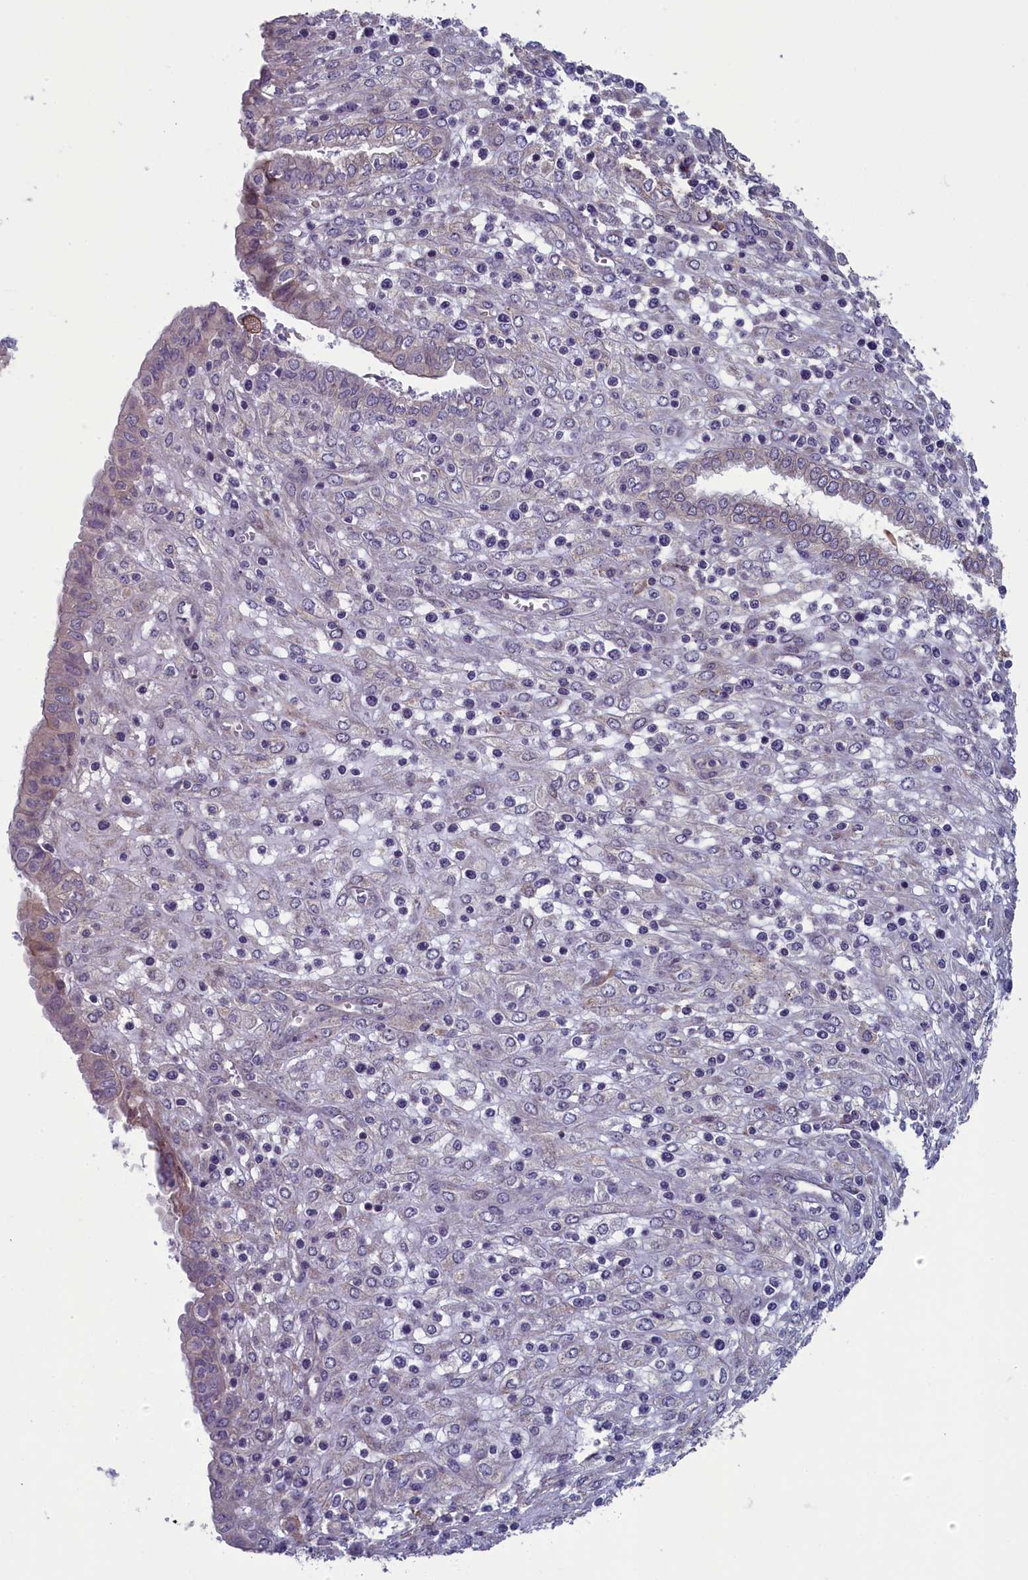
{"staining": {"intensity": "negative", "quantity": "none", "location": "none"}, "tissue": "endometrial cancer", "cell_type": "Tumor cells", "image_type": "cancer", "snomed": [{"axis": "morphology", "description": "Normal tissue, NOS"}, {"axis": "morphology", "description": "Adenocarcinoma, NOS"}, {"axis": "topography", "description": "Endometrium"}], "caption": "The IHC histopathology image has no significant staining in tumor cells of endometrial cancer (adenocarcinoma) tissue. Brightfield microscopy of immunohistochemistry (IHC) stained with DAB (brown) and hematoxylin (blue), captured at high magnification.", "gene": "ANKRD39", "patient": {"sex": "female", "age": 53}}